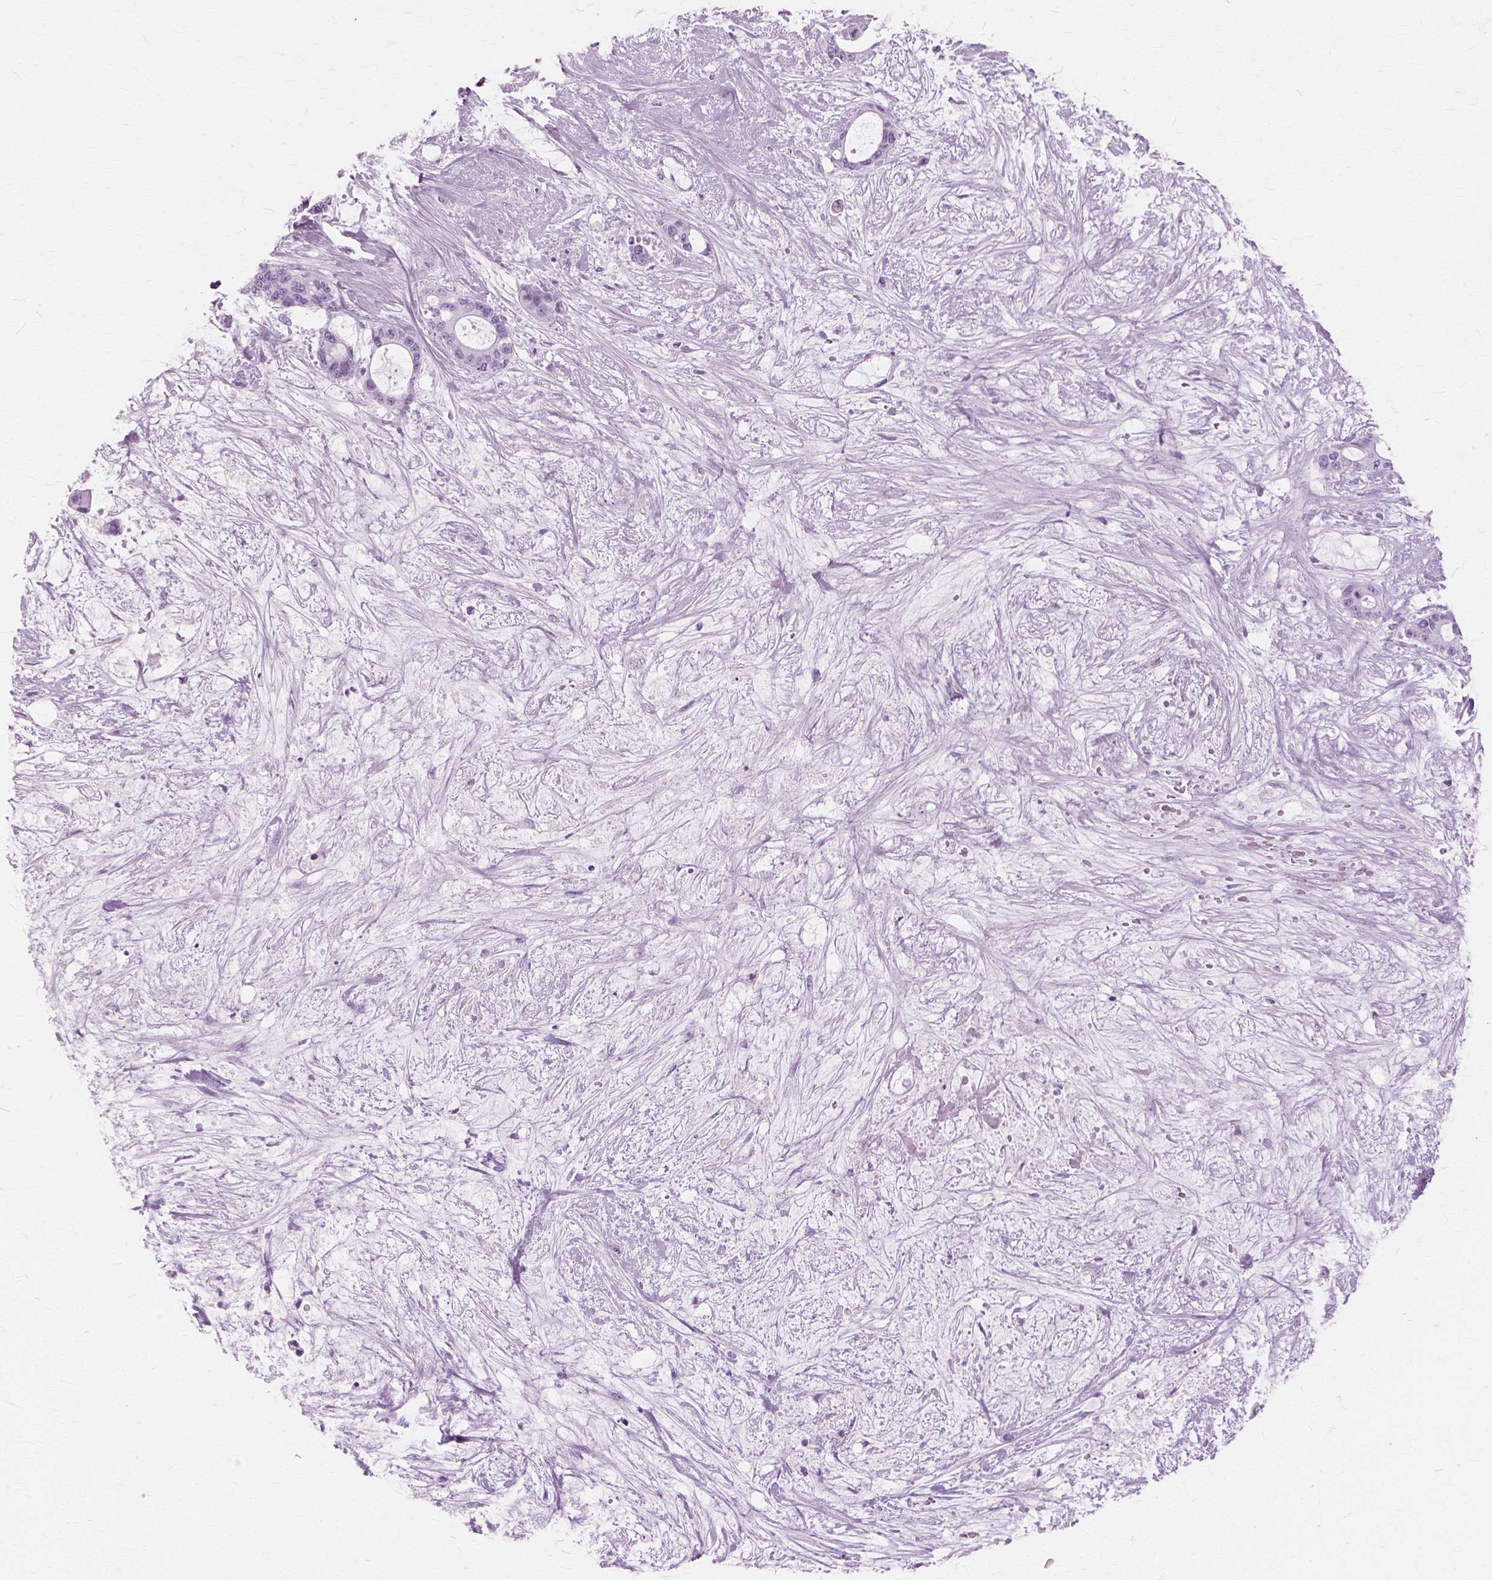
{"staining": {"intensity": "negative", "quantity": "none", "location": "none"}, "tissue": "liver cancer", "cell_type": "Tumor cells", "image_type": "cancer", "snomed": [{"axis": "morphology", "description": "Normal tissue, NOS"}, {"axis": "morphology", "description": "Cholangiocarcinoma"}, {"axis": "topography", "description": "Liver"}, {"axis": "topography", "description": "Peripheral nerve tissue"}], "caption": "Human liver cancer (cholangiocarcinoma) stained for a protein using IHC exhibits no expression in tumor cells.", "gene": "SFTPD", "patient": {"sex": "female", "age": 73}}